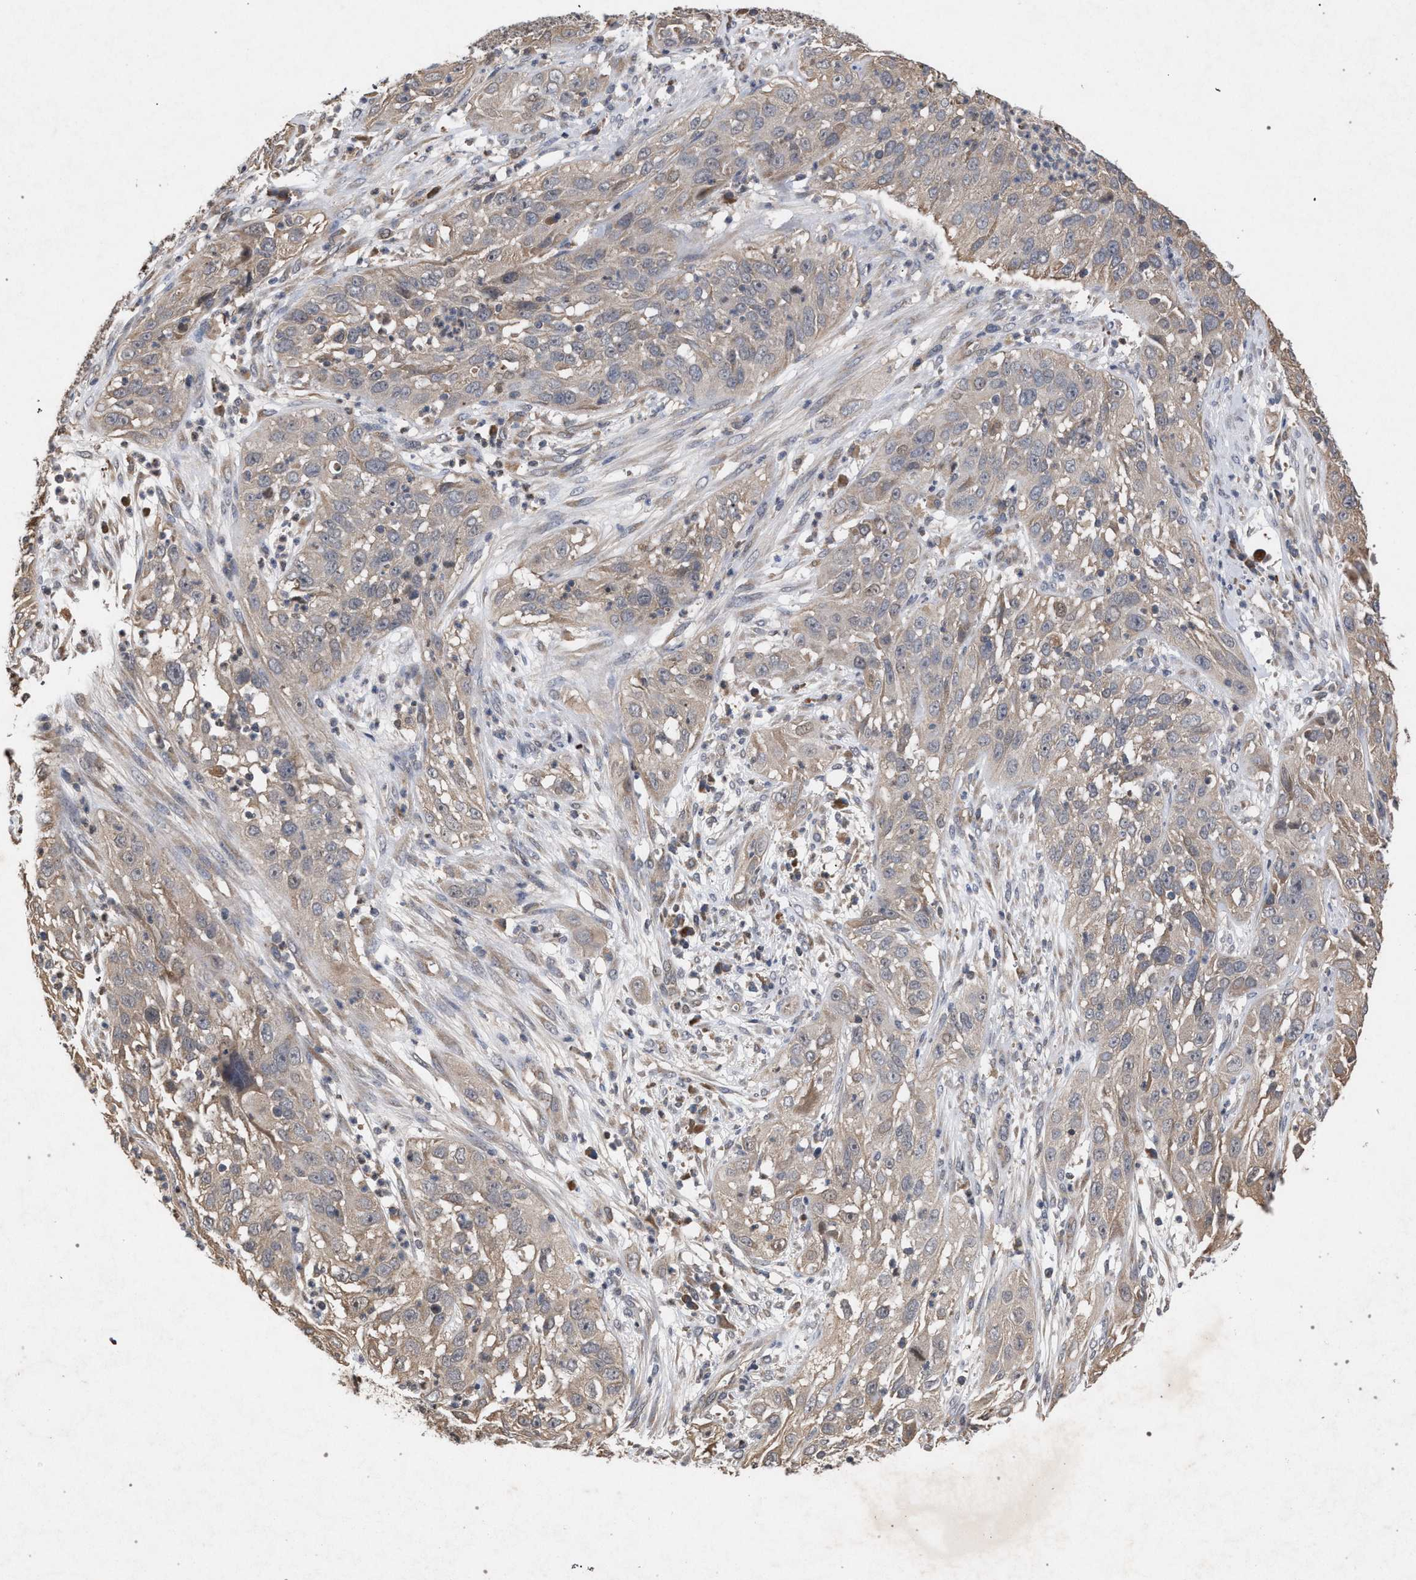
{"staining": {"intensity": "negative", "quantity": "none", "location": "none"}, "tissue": "cervical cancer", "cell_type": "Tumor cells", "image_type": "cancer", "snomed": [{"axis": "morphology", "description": "Squamous cell carcinoma, NOS"}, {"axis": "topography", "description": "Cervix"}], "caption": "IHC image of neoplastic tissue: cervical cancer (squamous cell carcinoma) stained with DAB (3,3'-diaminobenzidine) shows no significant protein staining in tumor cells.", "gene": "SLC4A4", "patient": {"sex": "female", "age": 32}}